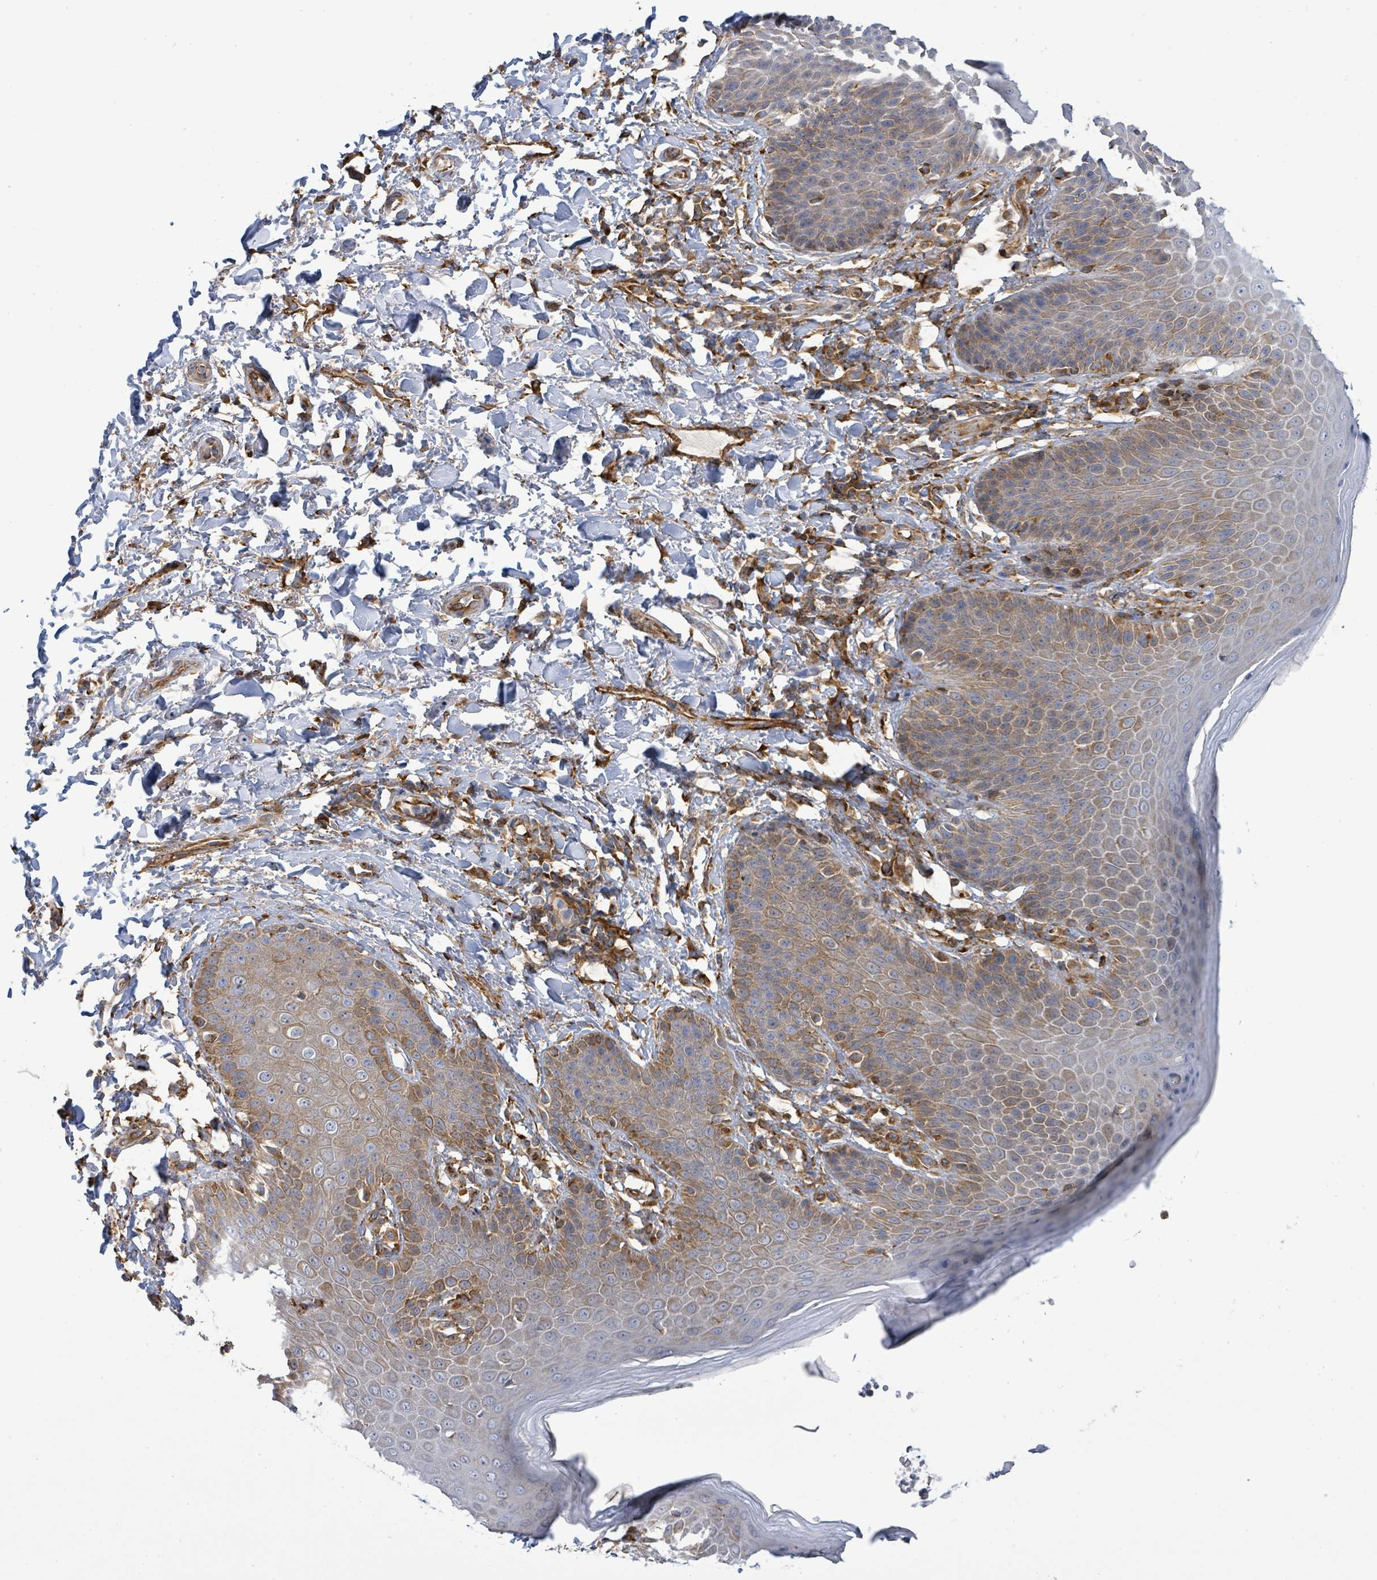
{"staining": {"intensity": "moderate", "quantity": "25%-75%", "location": "cytoplasmic/membranous"}, "tissue": "skin", "cell_type": "Epidermal cells", "image_type": "normal", "snomed": [{"axis": "morphology", "description": "Normal tissue, NOS"}, {"axis": "topography", "description": "Peripheral nerve tissue"}], "caption": "Immunohistochemistry staining of normal skin, which exhibits medium levels of moderate cytoplasmic/membranous staining in about 25%-75% of epidermal cells indicating moderate cytoplasmic/membranous protein expression. The staining was performed using DAB (brown) for protein detection and nuclei were counterstained in hematoxylin (blue).", "gene": "EGFL7", "patient": {"sex": "male", "age": 51}}